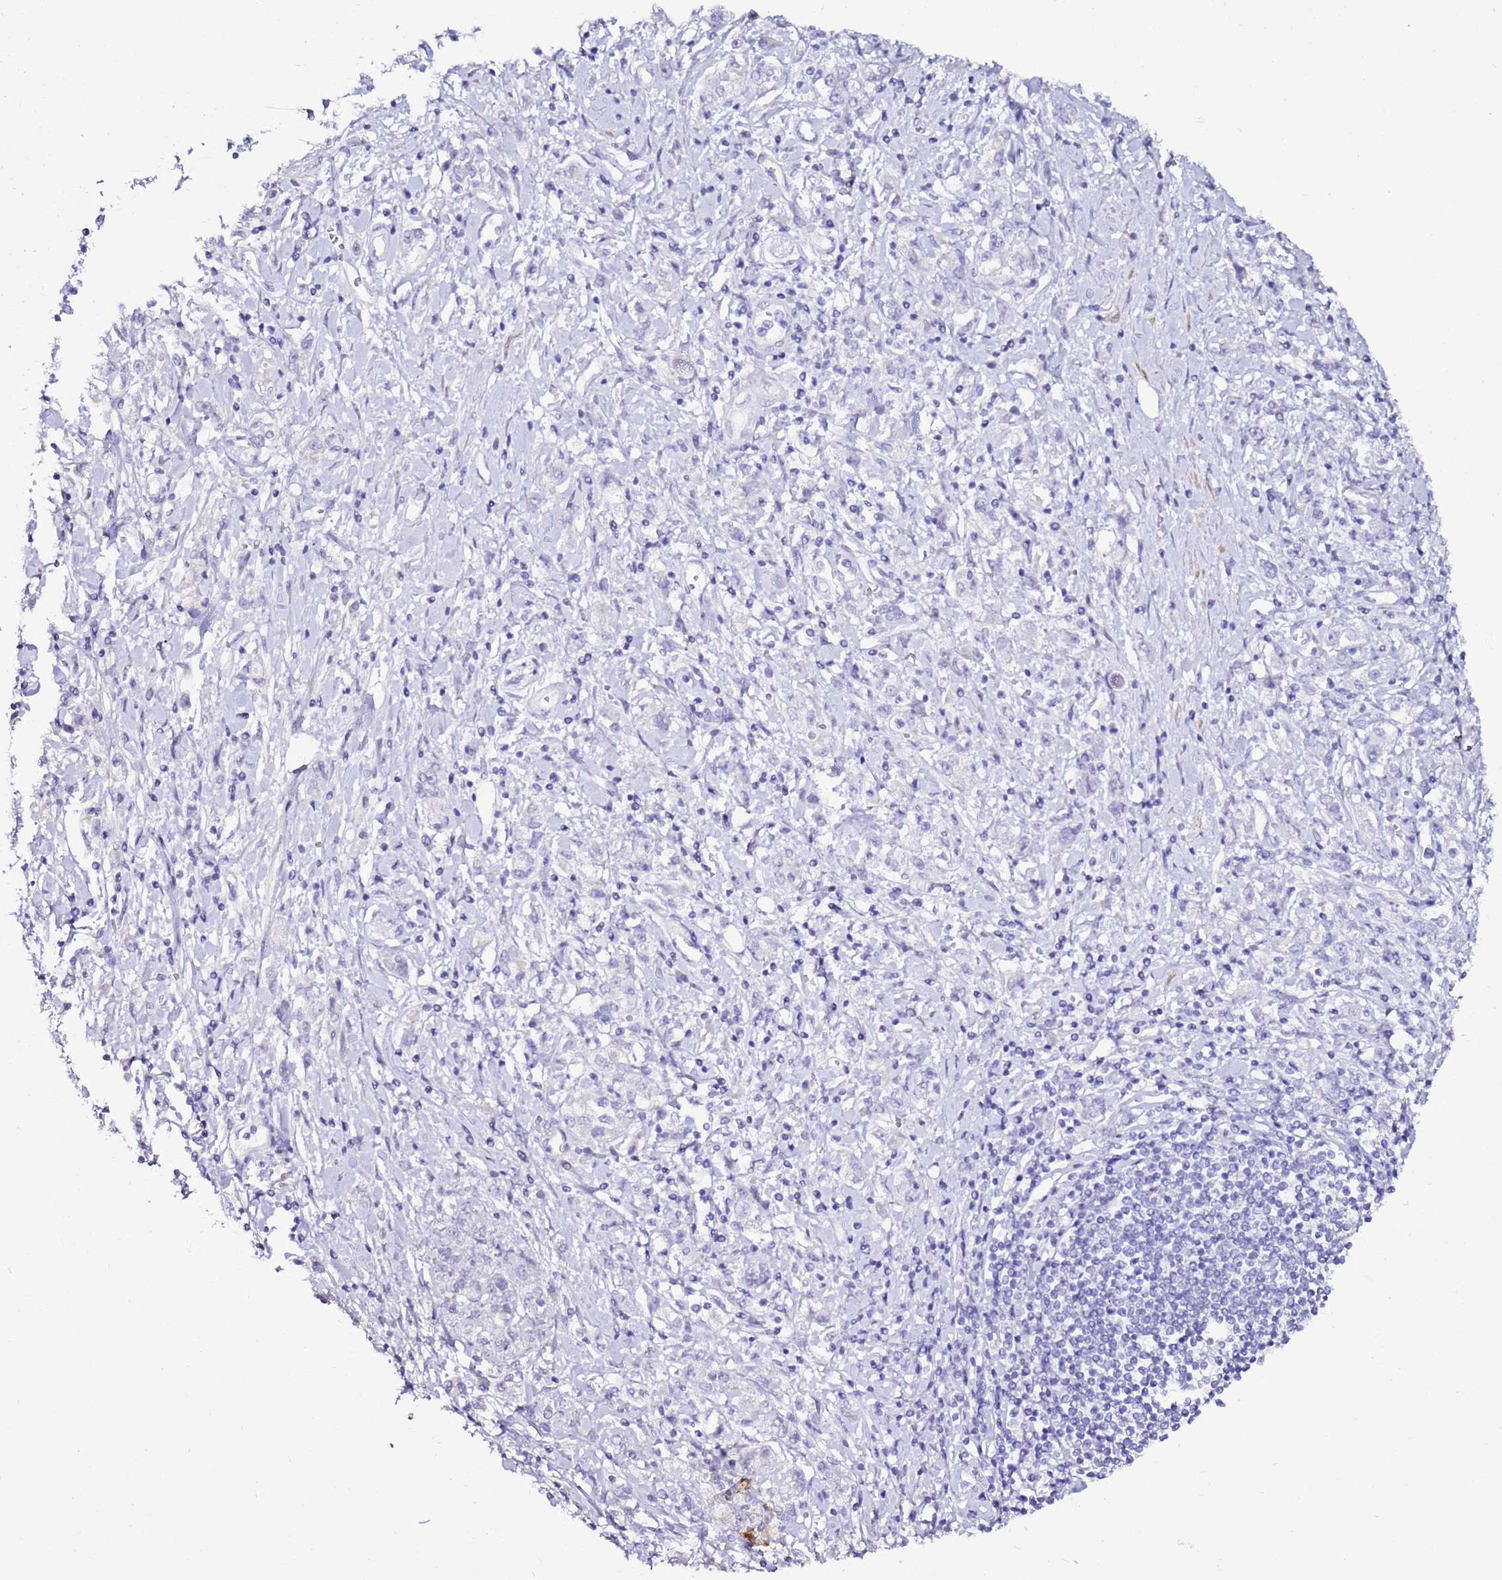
{"staining": {"intensity": "negative", "quantity": "none", "location": "none"}, "tissue": "stomach cancer", "cell_type": "Tumor cells", "image_type": "cancer", "snomed": [{"axis": "morphology", "description": "Adenocarcinoma, NOS"}, {"axis": "topography", "description": "Stomach"}], "caption": "Immunohistochemical staining of stomach cancer reveals no significant expression in tumor cells.", "gene": "ART5", "patient": {"sex": "female", "age": 76}}